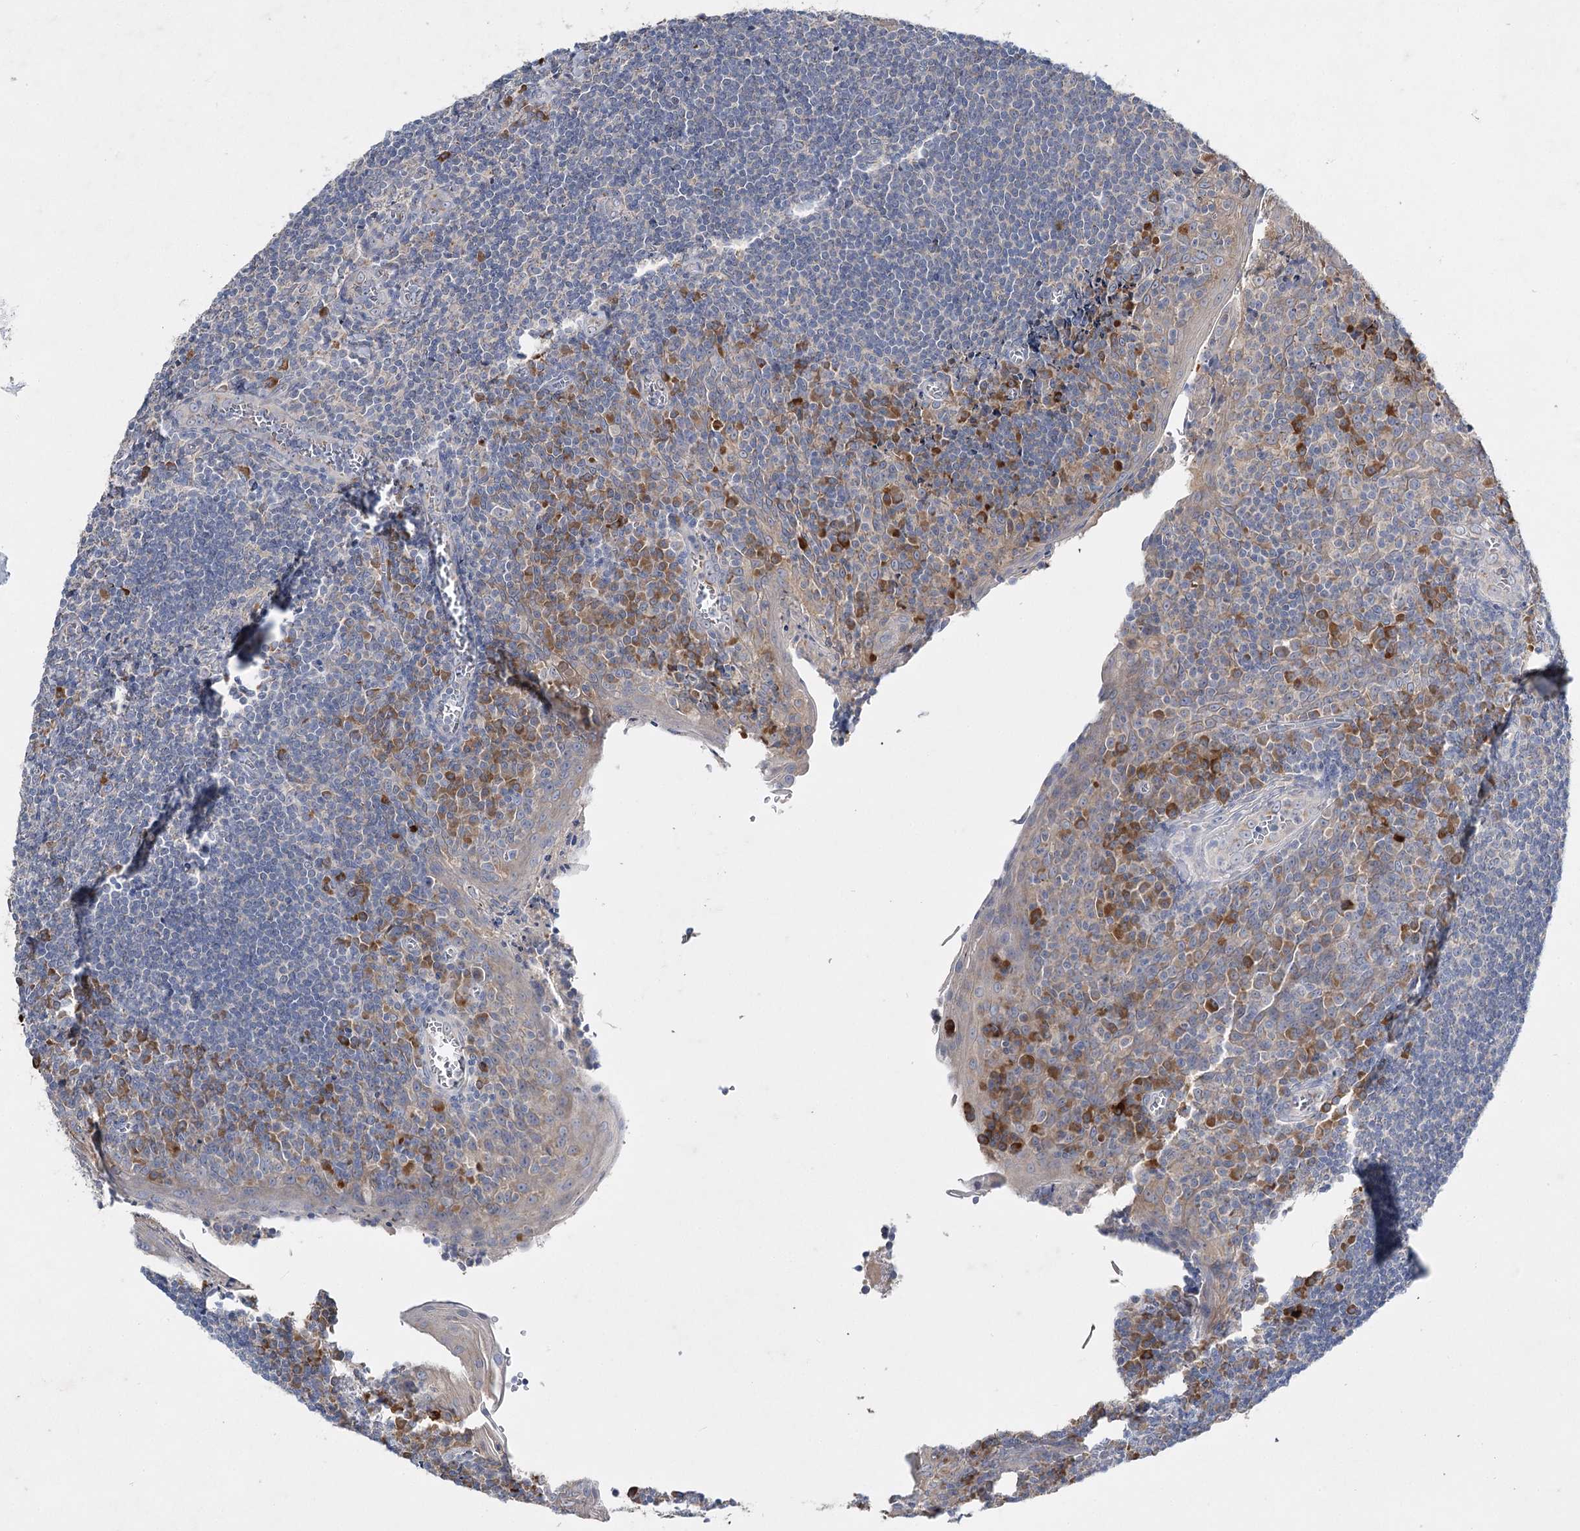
{"staining": {"intensity": "strong", "quantity": "<25%", "location": "cytoplasmic/membranous"}, "tissue": "tonsil", "cell_type": "Germinal center cells", "image_type": "normal", "snomed": [{"axis": "morphology", "description": "Normal tissue, NOS"}, {"axis": "topography", "description": "Tonsil"}], "caption": "Immunohistochemistry of normal human tonsil displays medium levels of strong cytoplasmic/membranous expression in approximately <25% of germinal center cells. Ihc stains the protein of interest in brown and the nuclei are stained blue.", "gene": "IL1RAP", "patient": {"sex": "male", "age": 27}}